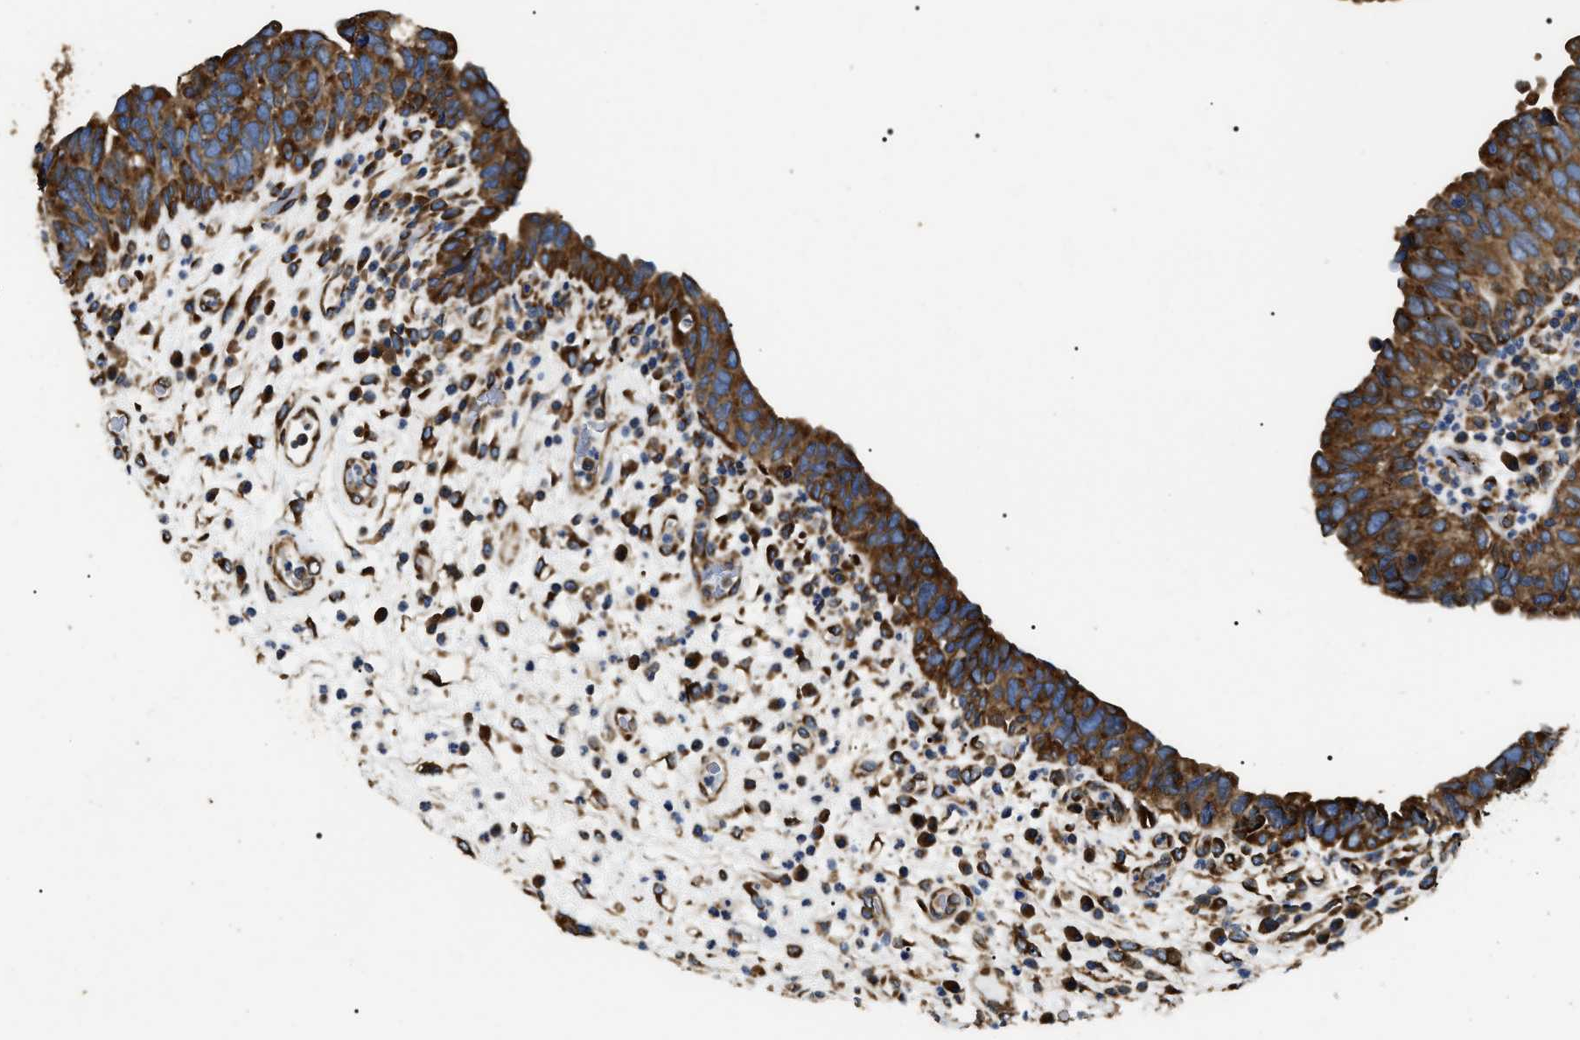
{"staining": {"intensity": "strong", "quantity": ">75%", "location": "cytoplasmic/membranous"}, "tissue": "urothelial cancer", "cell_type": "Tumor cells", "image_type": "cancer", "snomed": [{"axis": "morphology", "description": "Urothelial carcinoma, High grade"}, {"axis": "topography", "description": "Urinary bladder"}], "caption": "Immunohistochemistry (DAB (3,3'-diaminobenzidine)) staining of high-grade urothelial carcinoma demonstrates strong cytoplasmic/membranous protein positivity in approximately >75% of tumor cells. The staining was performed using DAB (3,3'-diaminobenzidine), with brown indicating positive protein expression. Nuclei are stained blue with hematoxylin.", "gene": "KTN1", "patient": {"sex": "female", "age": 82}}